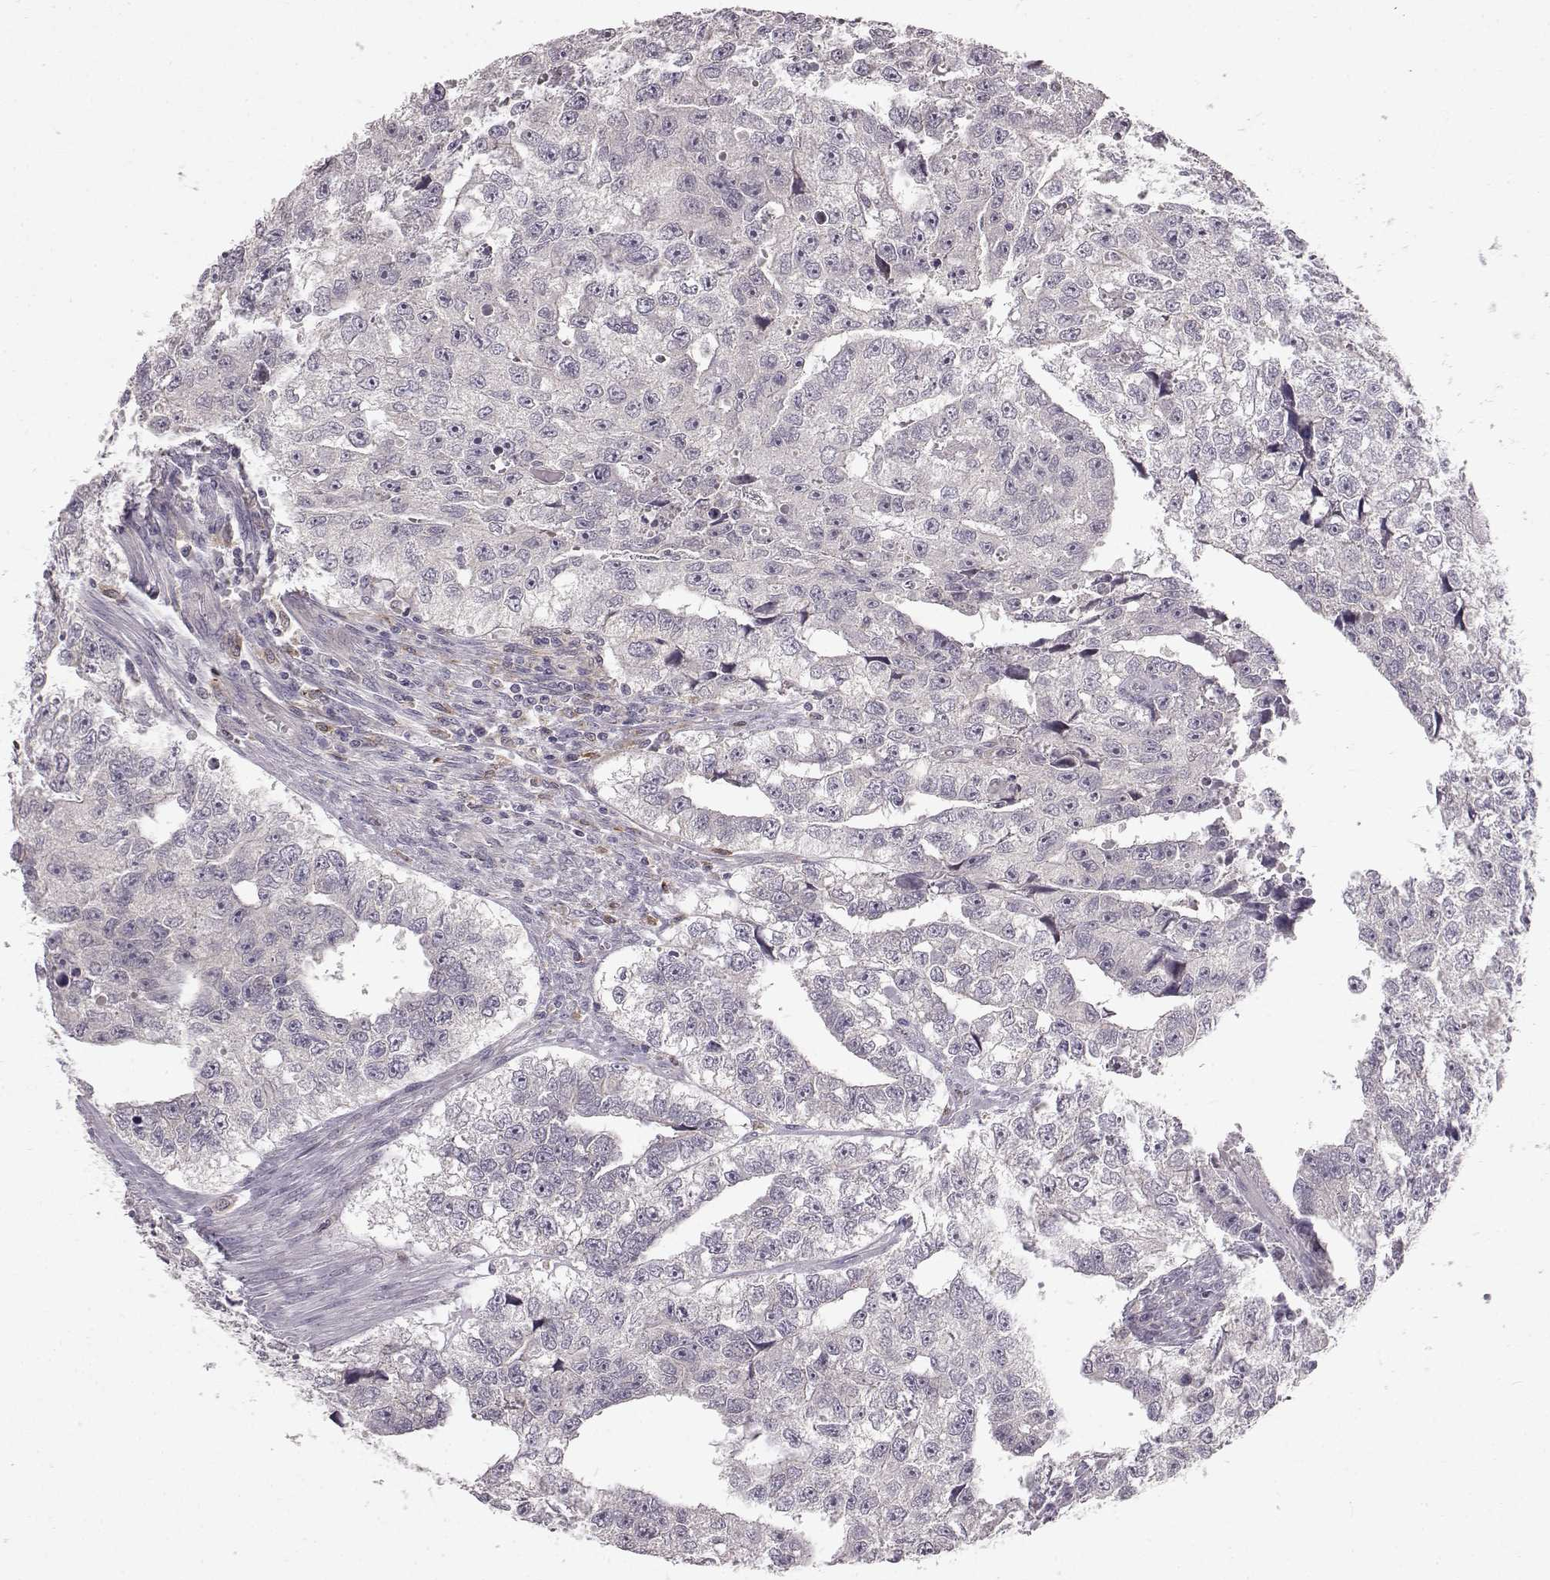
{"staining": {"intensity": "negative", "quantity": "none", "location": "none"}, "tissue": "testis cancer", "cell_type": "Tumor cells", "image_type": "cancer", "snomed": [{"axis": "morphology", "description": "Carcinoma, Embryonal, NOS"}, {"axis": "morphology", "description": "Teratoma, malignant, NOS"}, {"axis": "topography", "description": "Testis"}], "caption": "High magnification brightfield microscopy of embryonal carcinoma (testis) stained with DAB (brown) and counterstained with hematoxylin (blue): tumor cells show no significant positivity. The staining was performed using DAB to visualize the protein expression in brown, while the nuclei were stained in blue with hematoxylin (Magnification: 20x).", "gene": "SPAG17", "patient": {"sex": "male", "age": 44}}